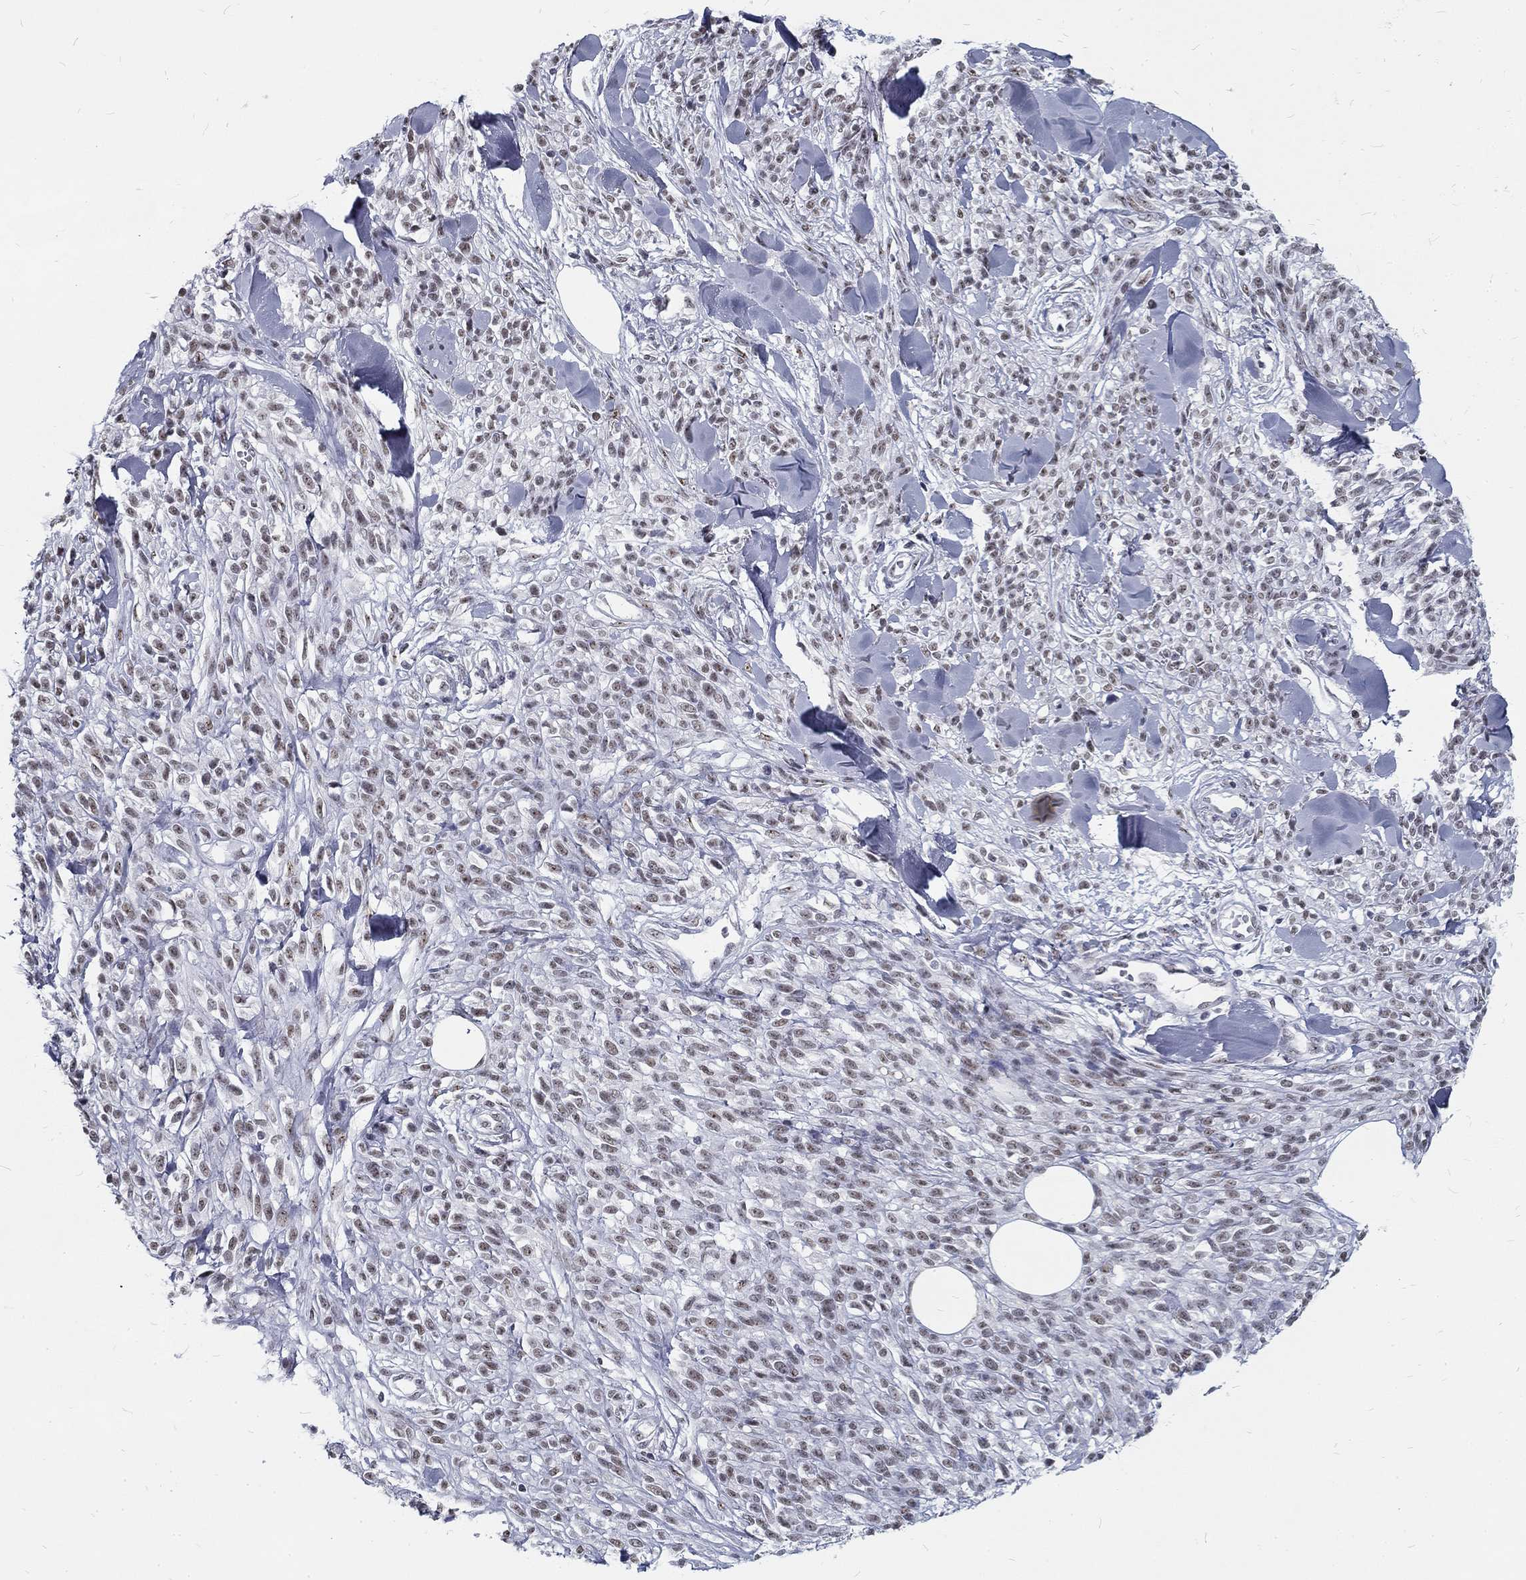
{"staining": {"intensity": "weak", "quantity": "25%-75%", "location": "nuclear"}, "tissue": "melanoma", "cell_type": "Tumor cells", "image_type": "cancer", "snomed": [{"axis": "morphology", "description": "Malignant melanoma, NOS"}, {"axis": "topography", "description": "Skin"}, {"axis": "topography", "description": "Skin of trunk"}], "caption": "Immunohistochemistry histopathology image of malignant melanoma stained for a protein (brown), which reveals low levels of weak nuclear expression in approximately 25%-75% of tumor cells.", "gene": "SNORC", "patient": {"sex": "male", "age": 74}}